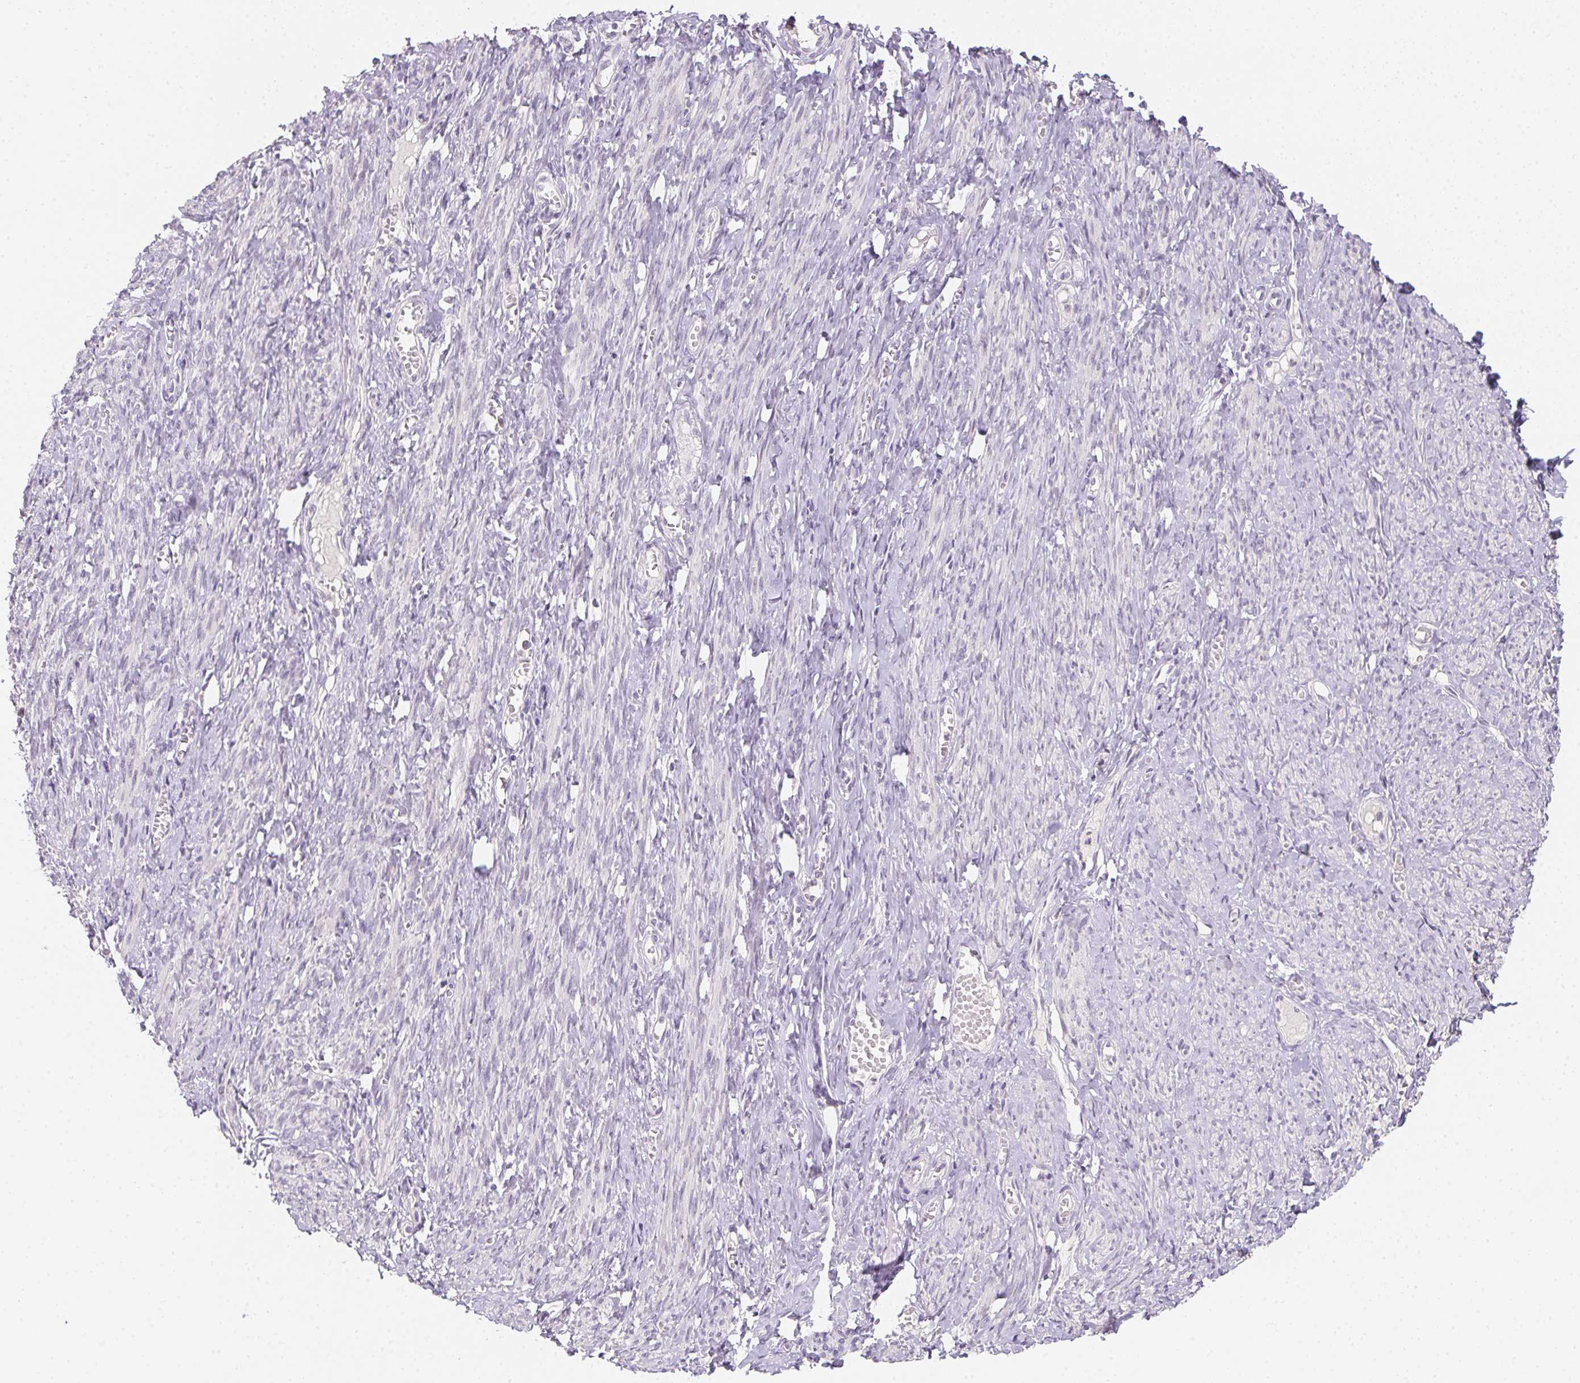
{"staining": {"intensity": "negative", "quantity": "none", "location": "none"}, "tissue": "smooth muscle", "cell_type": "Smooth muscle cells", "image_type": "normal", "snomed": [{"axis": "morphology", "description": "Normal tissue, NOS"}, {"axis": "topography", "description": "Smooth muscle"}], "caption": "Smooth muscle cells show no significant protein staining in normal smooth muscle.", "gene": "SLC6A18", "patient": {"sex": "female", "age": 65}}